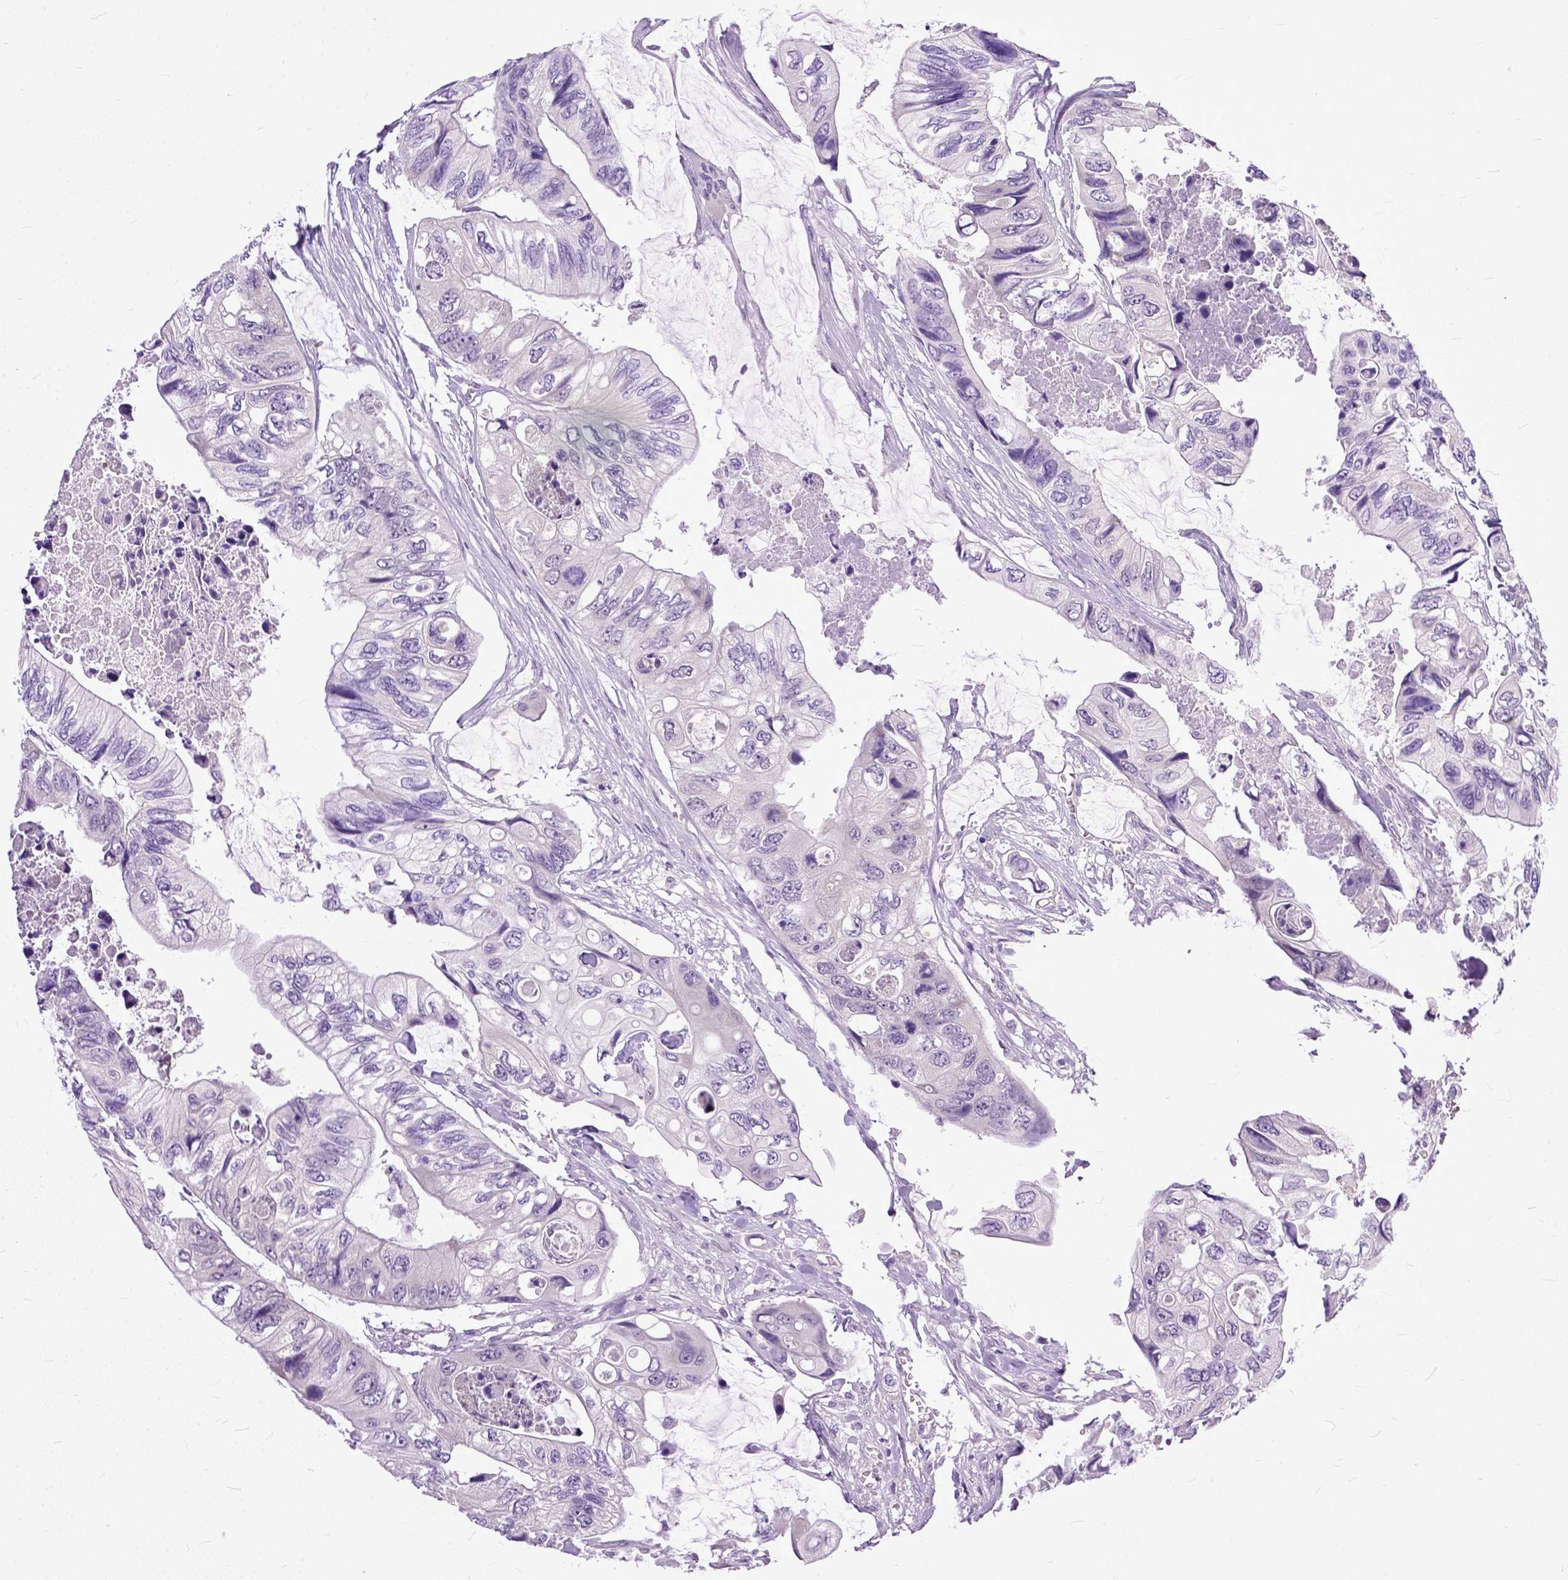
{"staining": {"intensity": "negative", "quantity": "none", "location": "none"}, "tissue": "colorectal cancer", "cell_type": "Tumor cells", "image_type": "cancer", "snomed": [{"axis": "morphology", "description": "Adenocarcinoma, NOS"}, {"axis": "topography", "description": "Rectum"}], "caption": "This is an IHC micrograph of human adenocarcinoma (colorectal). There is no staining in tumor cells.", "gene": "TCEAL7", "patient": {"sex": "male", "age": 63}}